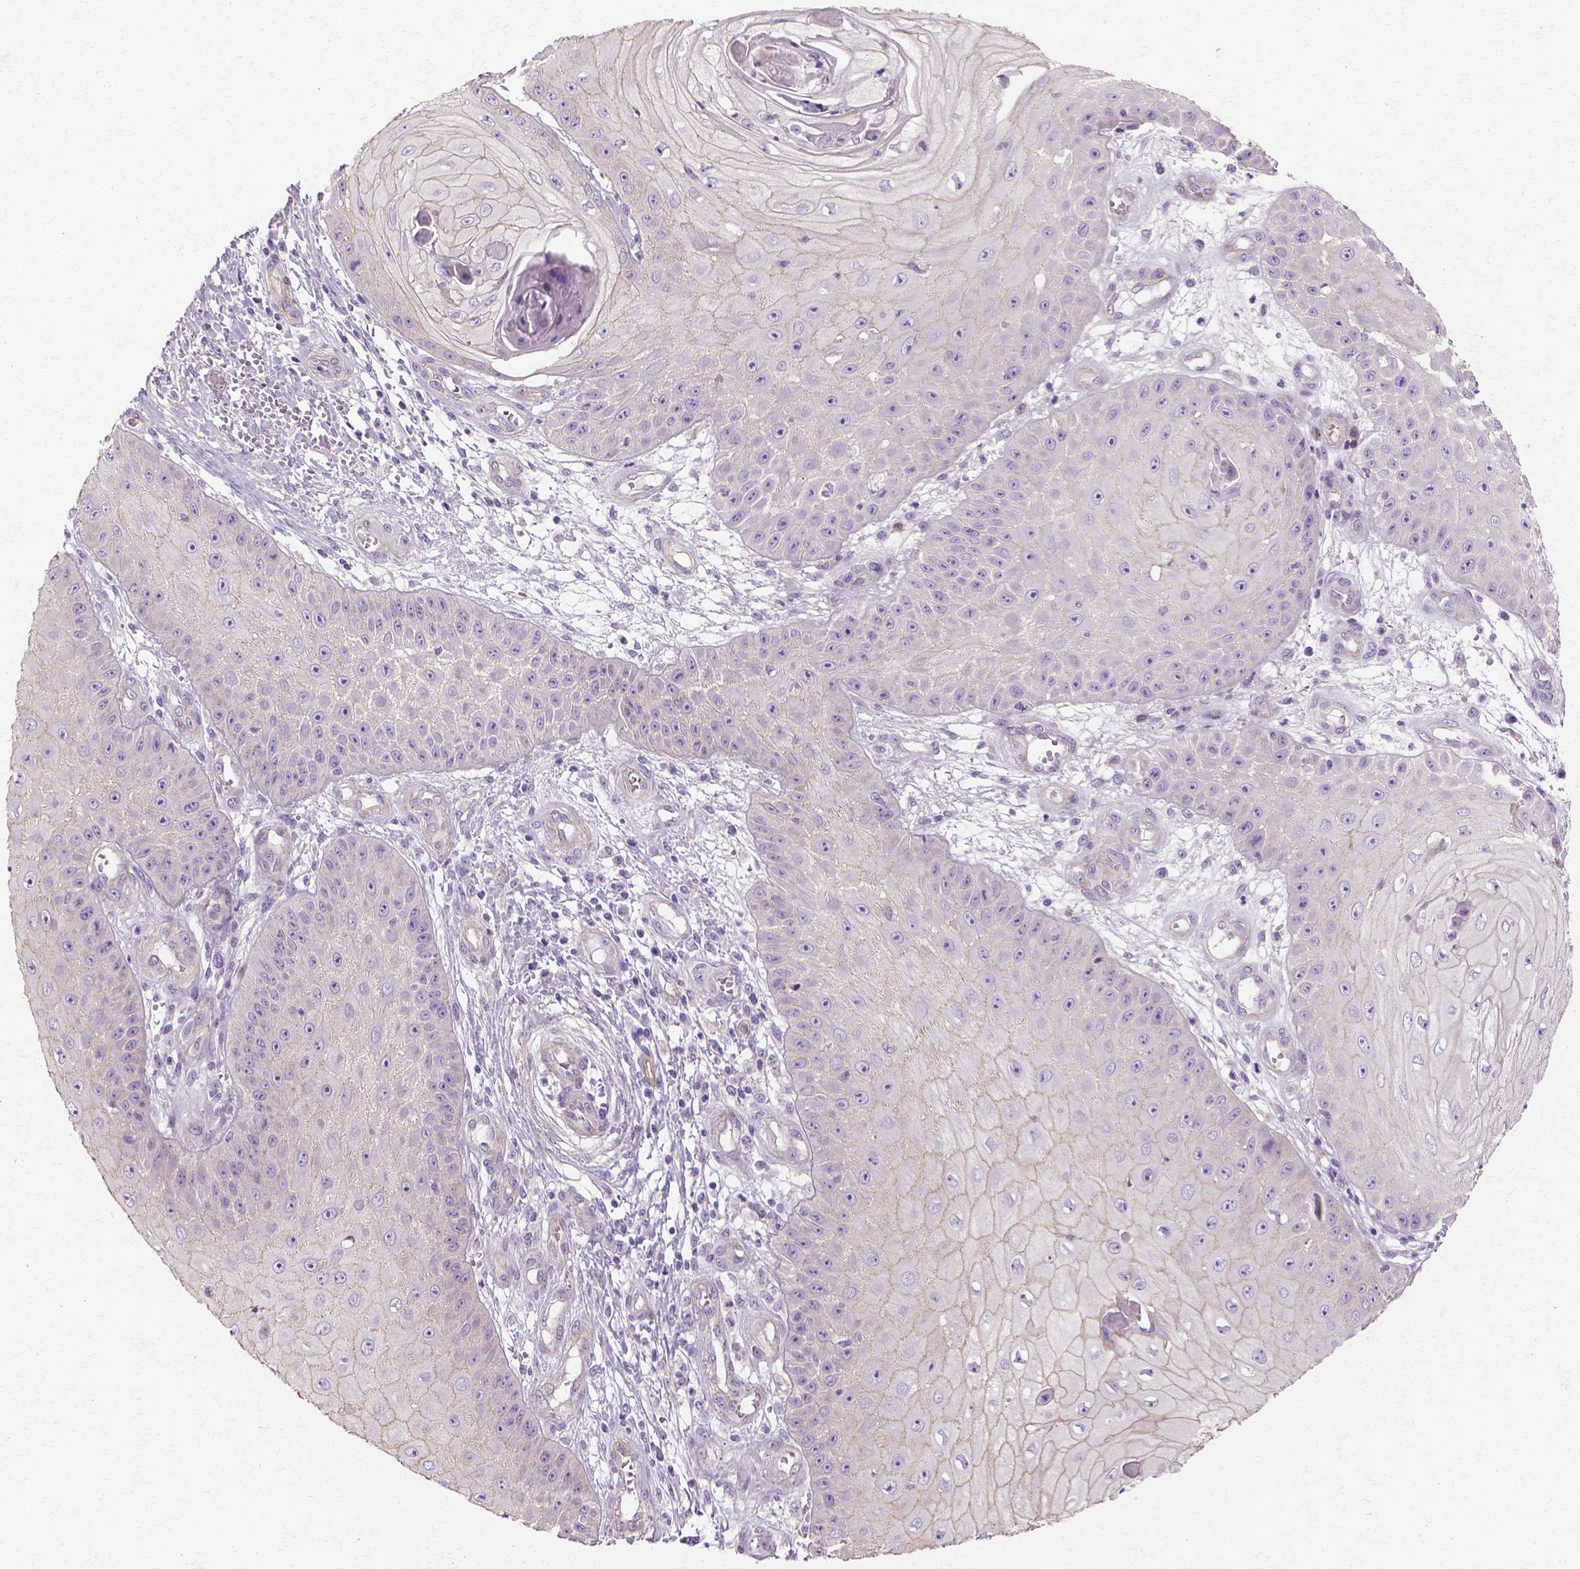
{"staining": {"intensity": "negative", "quantity": "none", "location": "none"}, "tissue": "skin cancer", "cell_type": "Tumor cells", "image_type": "cancer", "snomed": [{"axis": "morphology", "description": "Squamous cell carcinoma, NOS"}, {"axis": "topography", "description": "Skin"}], "caption": "The photomicrograph exhibits no staining of tumor cells in skin cancer (squamous cell carcinoma).", "gene": "CFAP157", "patient": {"sex": "male", "age": 70}}